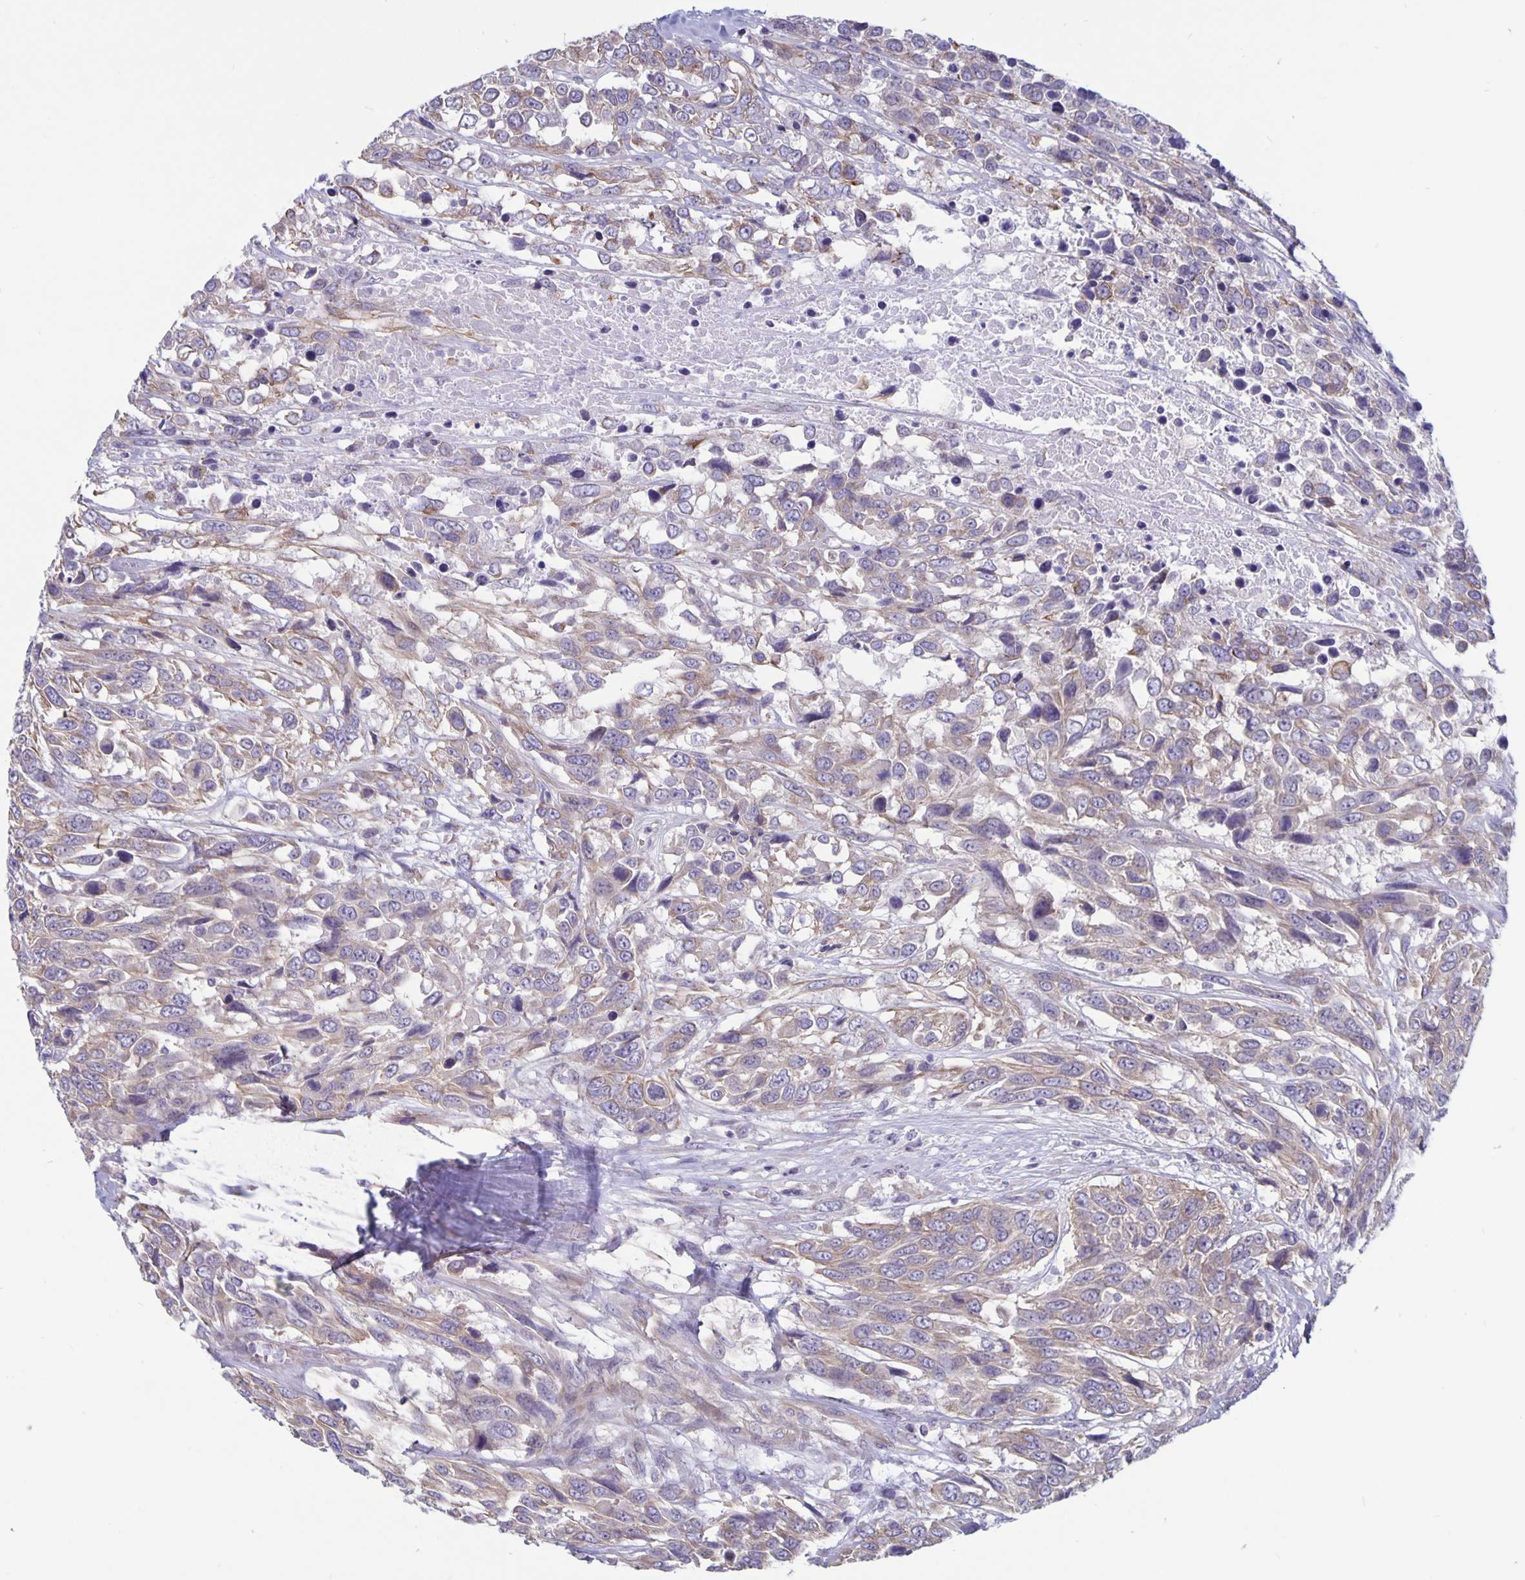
{"staining": {"intensity": "weak", "quantity": "25%-75%", "location": "cytoplasmic/membranous"}, "tissue": "urothelial cancer", "cell_type": "Tumor cells", "image_type": "cancer", "snomed": [{"axis": "morphology", "description": "Urothelial carcinoma, High grade"}, {"axis": "topography", "description": "Urinary bladder"}], "caption": "Immunohistochemistry (DAB) staining of human high-grade urothelial carcinoma shows weak cytoplasmic/membranous protein expression in approximately 25%-75% of tumor cells.", "gene": "PLCB3", "patient": {"sex": "female", "age": 70}}